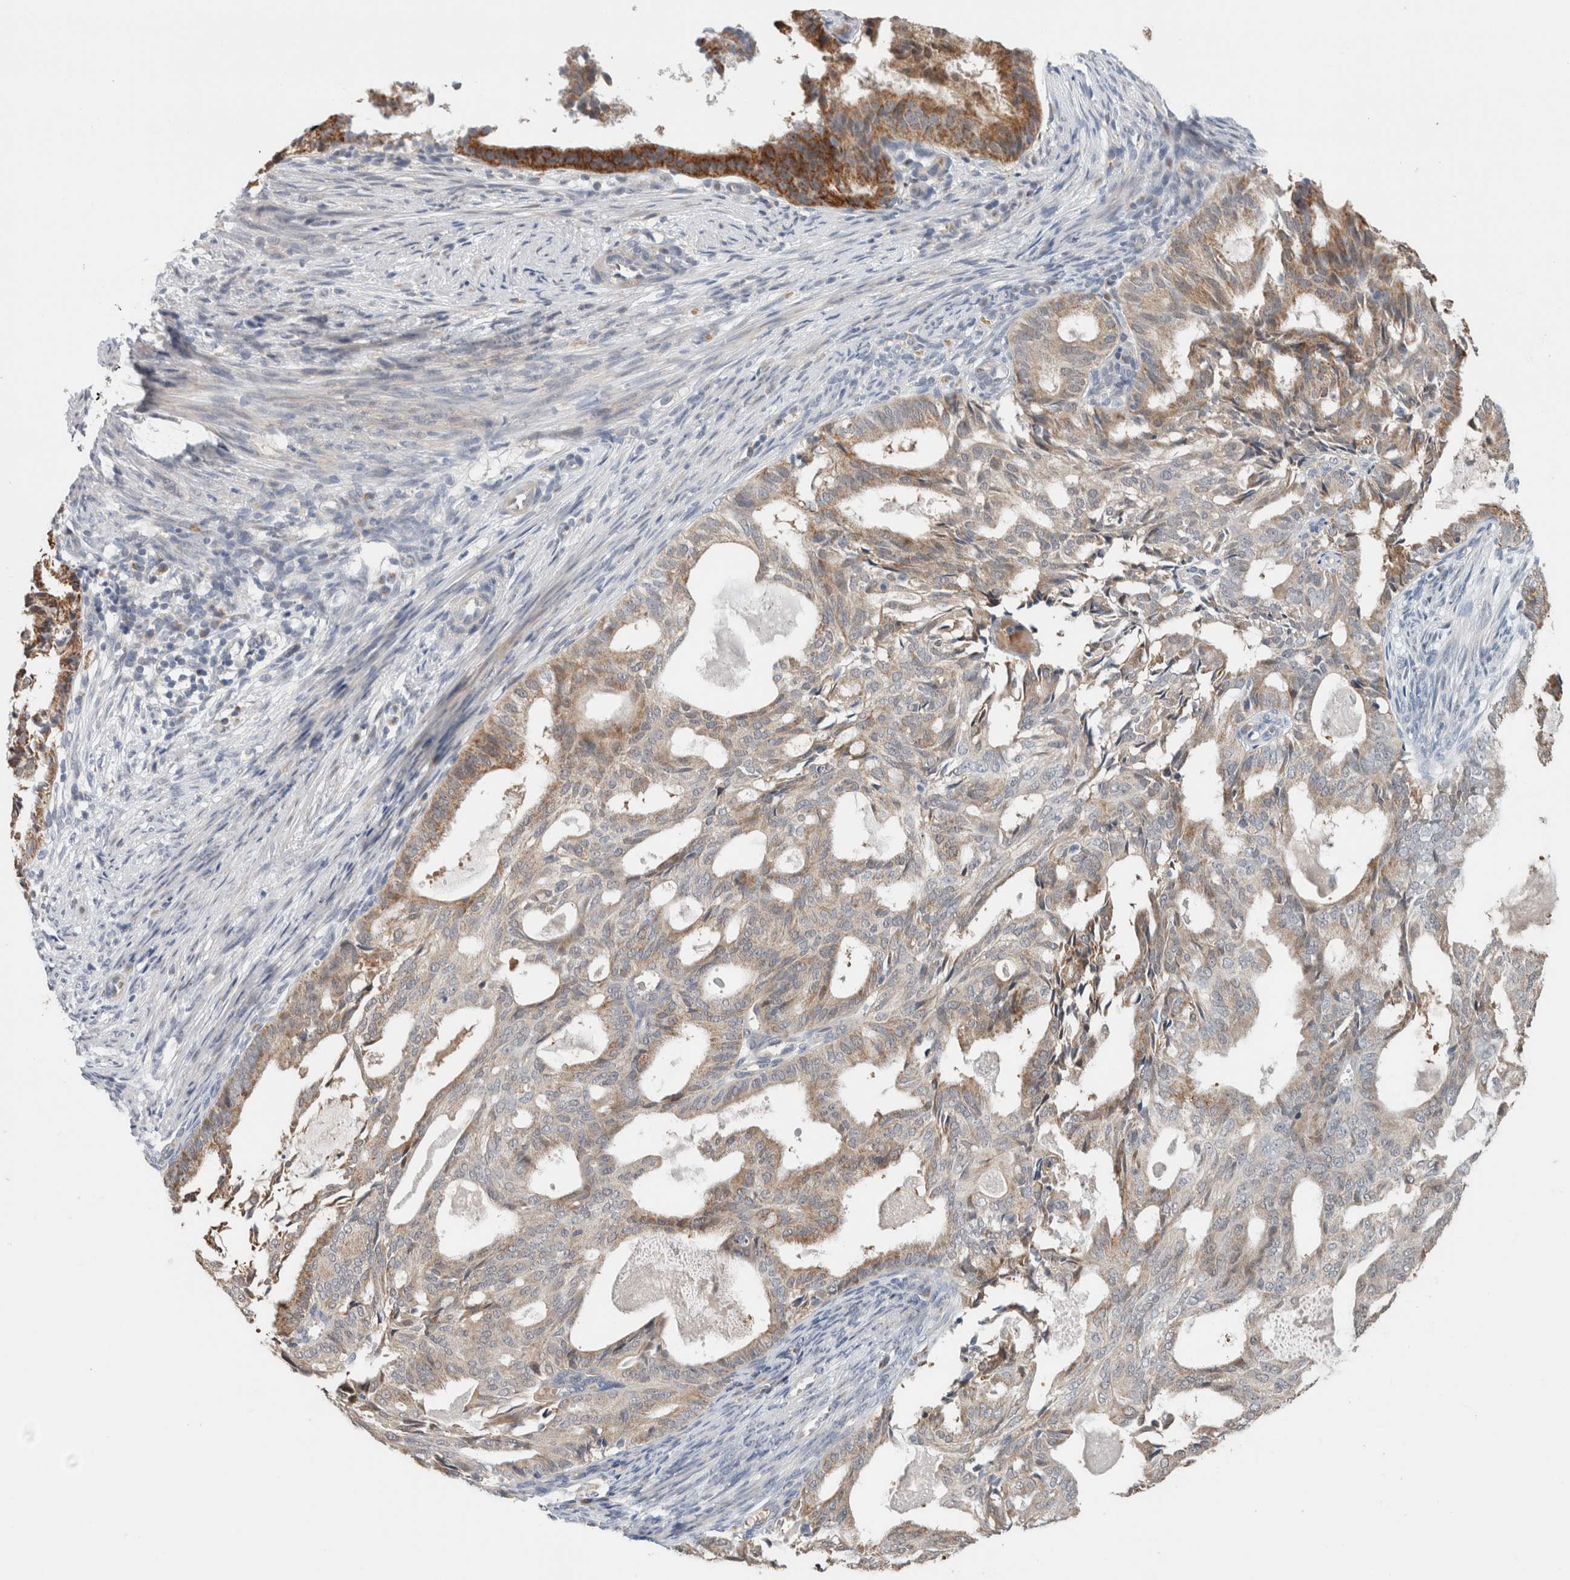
{"staining": {"intensity": "moderate", "quantity": "25%-75%", "location": "cytoplasmic/membranous"}, "tissue": "endometrial cancer", "cell_type": "Tumor cells", "image_type": "cancer", "snomed": [{"axis": "morphology", "description": "Adenocarcinoma, NOS"}, {"axis": "topography", "description": "Endometrium"}], "caption": "Immunohistochemical staining of human endometrial adenocarcinoma exhibits medium levels of moderate cytoplasmic/membranous positivity in approximately 25%-75% of tumor cells.", "gene": "CRAT", "patient": {"sex": "female", "age": 58}}